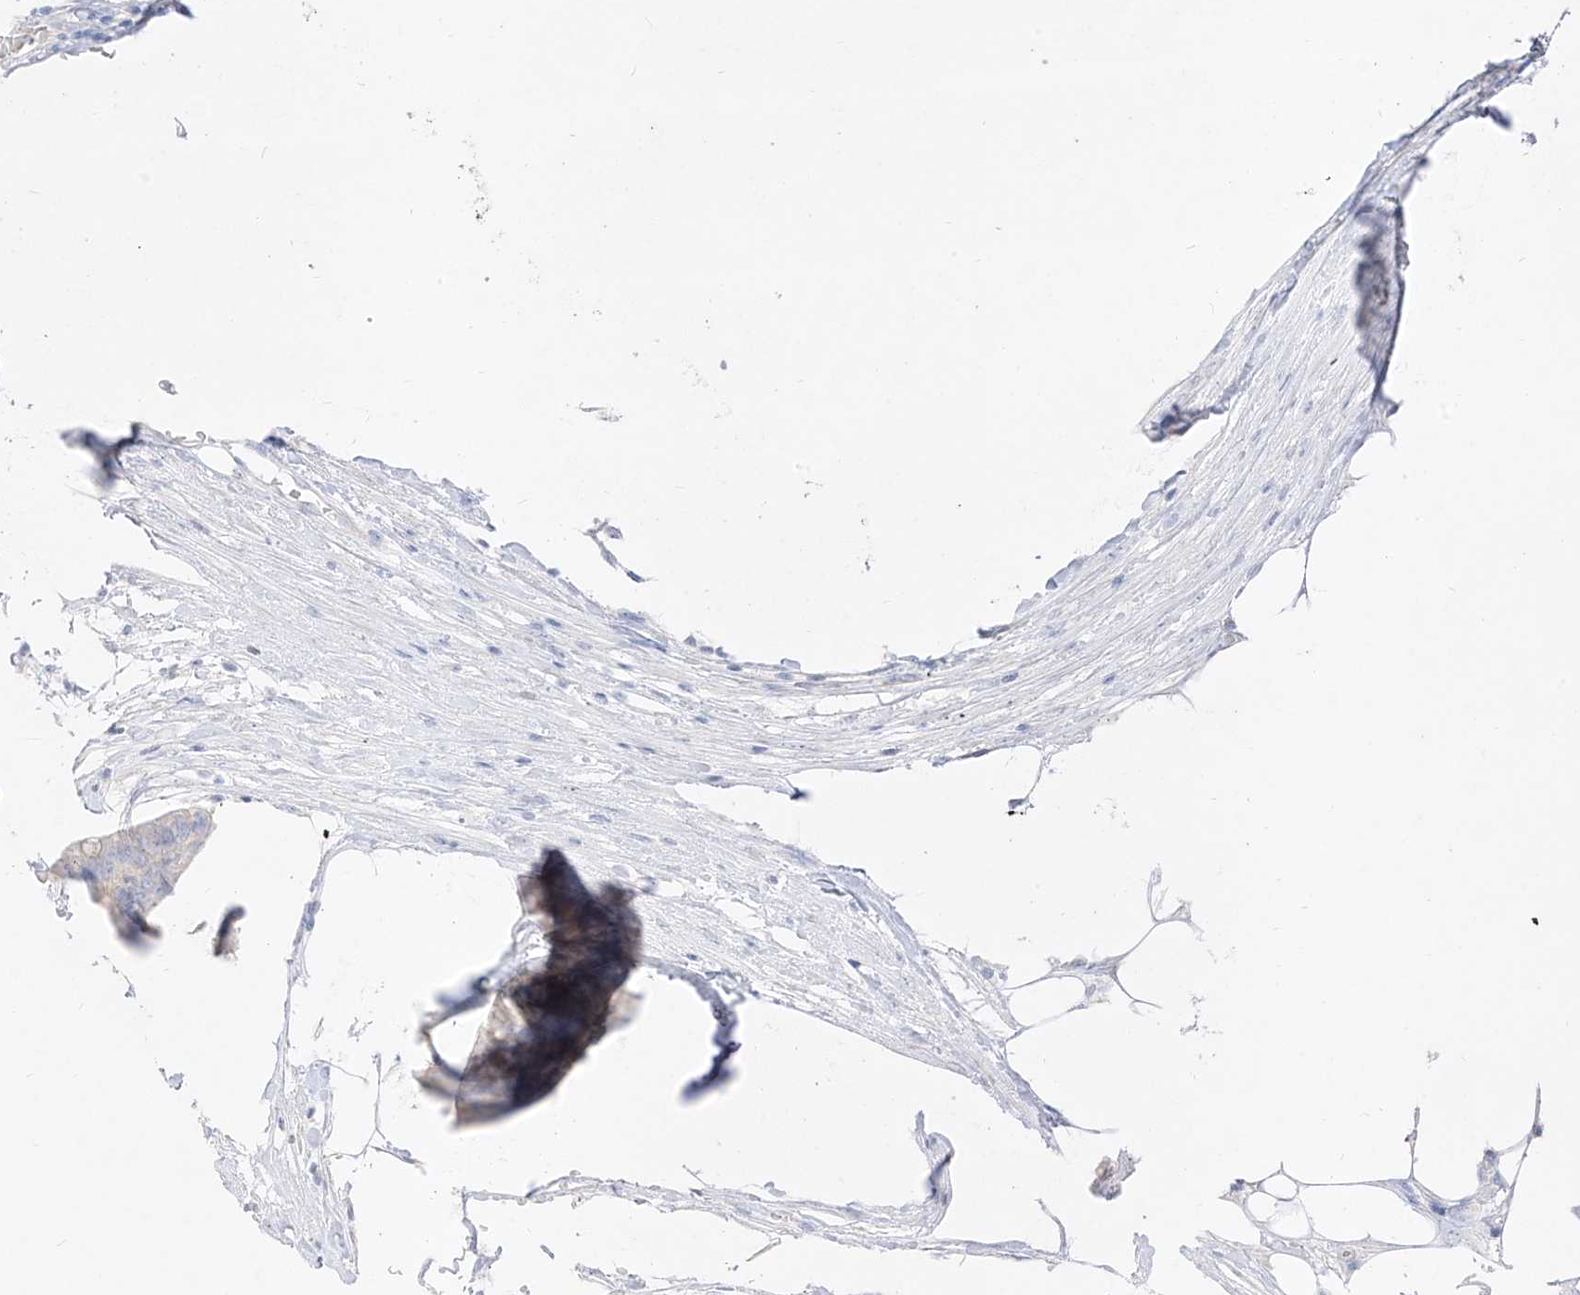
{"staining": {"intensity": "negative", "quantity": "none", "location": "none"}, "tissue": "colorectal cancer", "cell_type": "Tumor cells", "image_type": "cancer", "snomed": [{"axis": "morphology", "description": "Adenocarcinoma, NOS"}, {"axis": "topography", "description": "Colon"}], "caption": "Tumor cells show no significant protein positivity in colorectal cancer (adenocarcinoma).", "gene": "ZZEF1", "patient": {"sex": "female", "age": 46}}